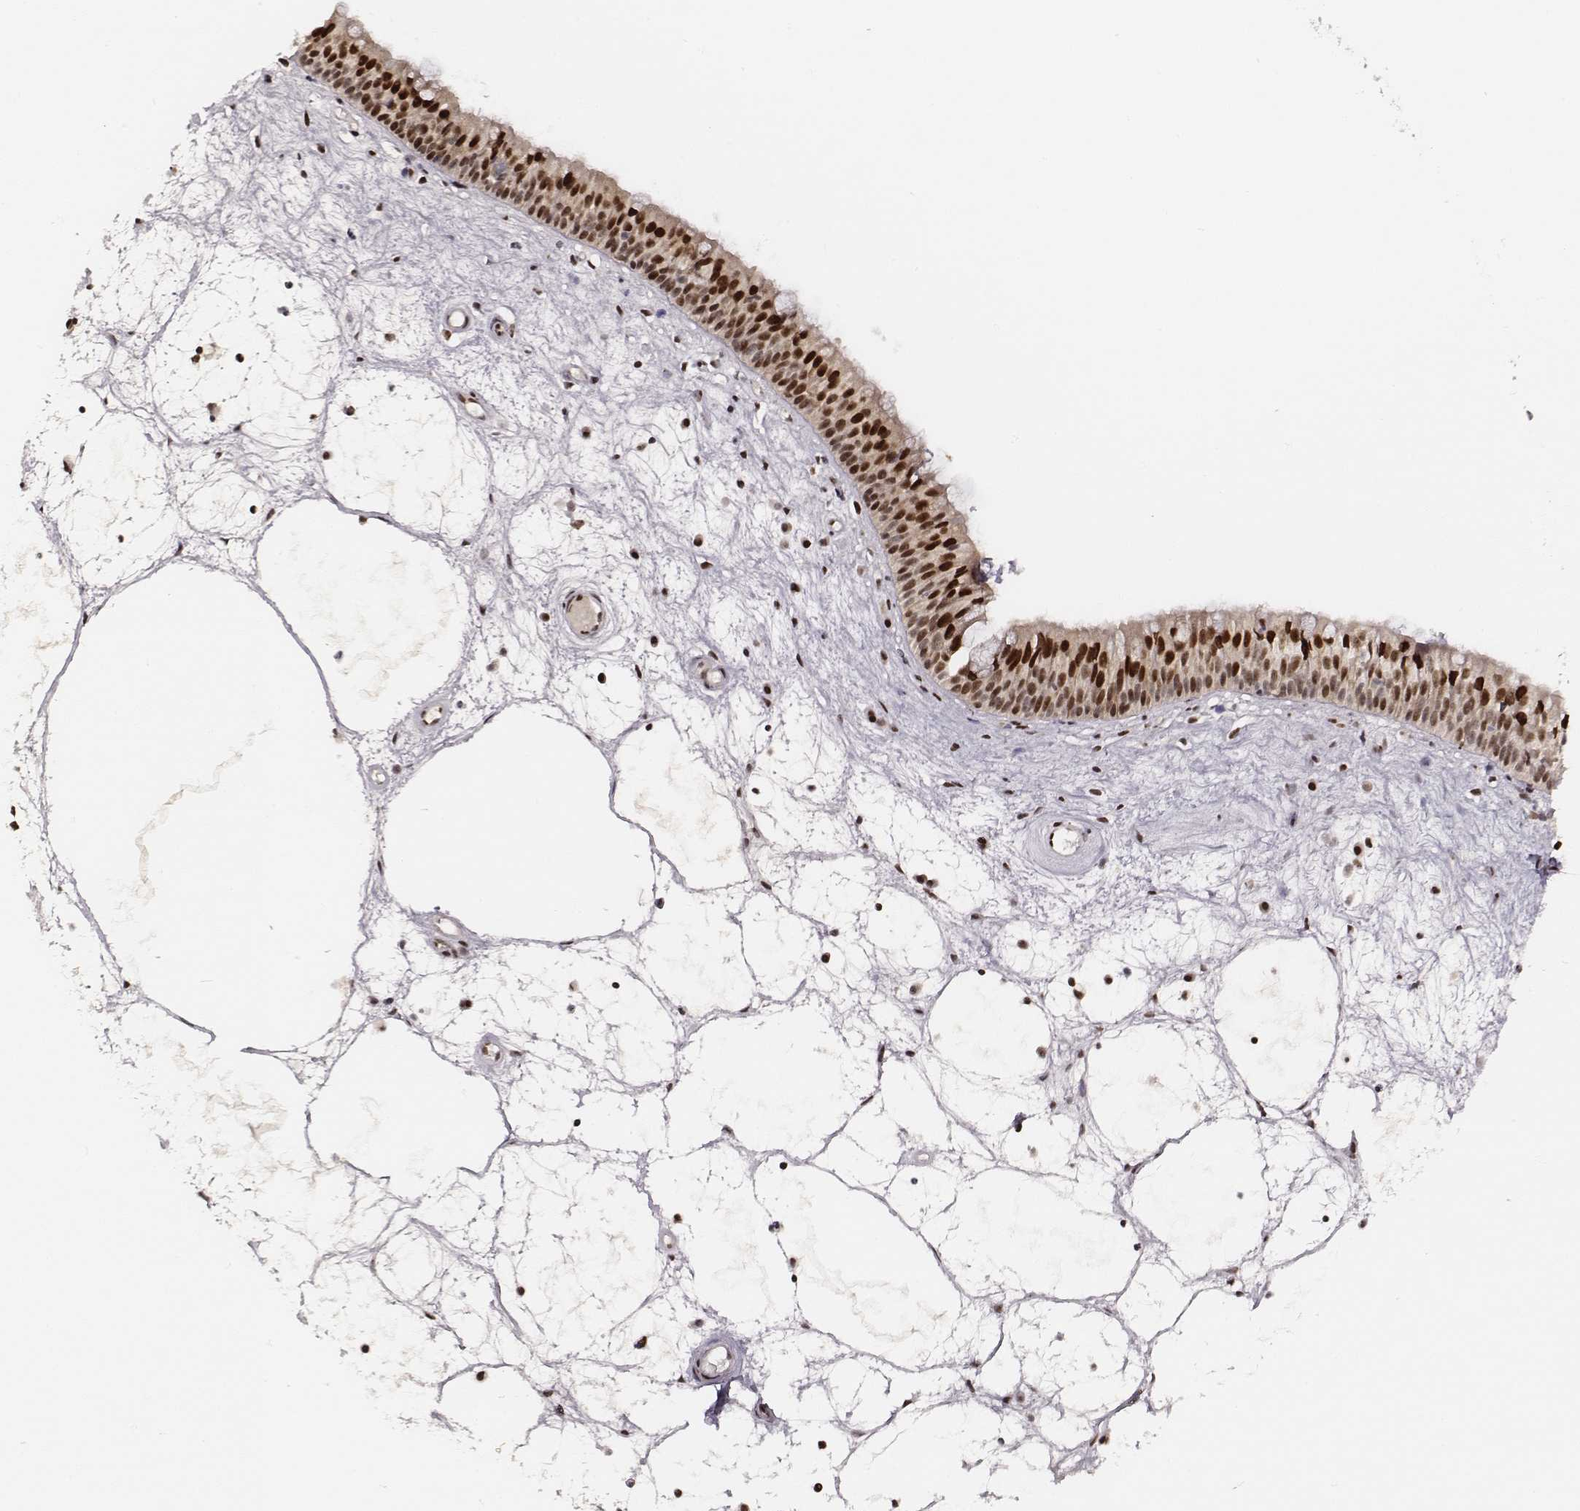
{"staining": {"intensity": "strong", "quantity": ">75%", "location": "nuclear"}, "tissue": "nasopharynx", "cell_type": "Respiratory epithelial cells", "image_type": "normal", "snomed": [{"axis": "morphology", "description": "Normal tissue, NOS"}, {"axis": "topography", "description": "Nasopharynx"}], "caption": "High-power microscopy captured an IHC histopathology image of benign nasopharynx, revealing strong nuclear positivity in approximately >75% of respiratory epithelial cells. (Stains: DAB (3,3'-diaminobenzidine) in brown, nuclei in blue, Microscopy: brightfield microscopy at high magnification).", "gene": "PPARA", "patient": {"sex": "male", "age": 69}}